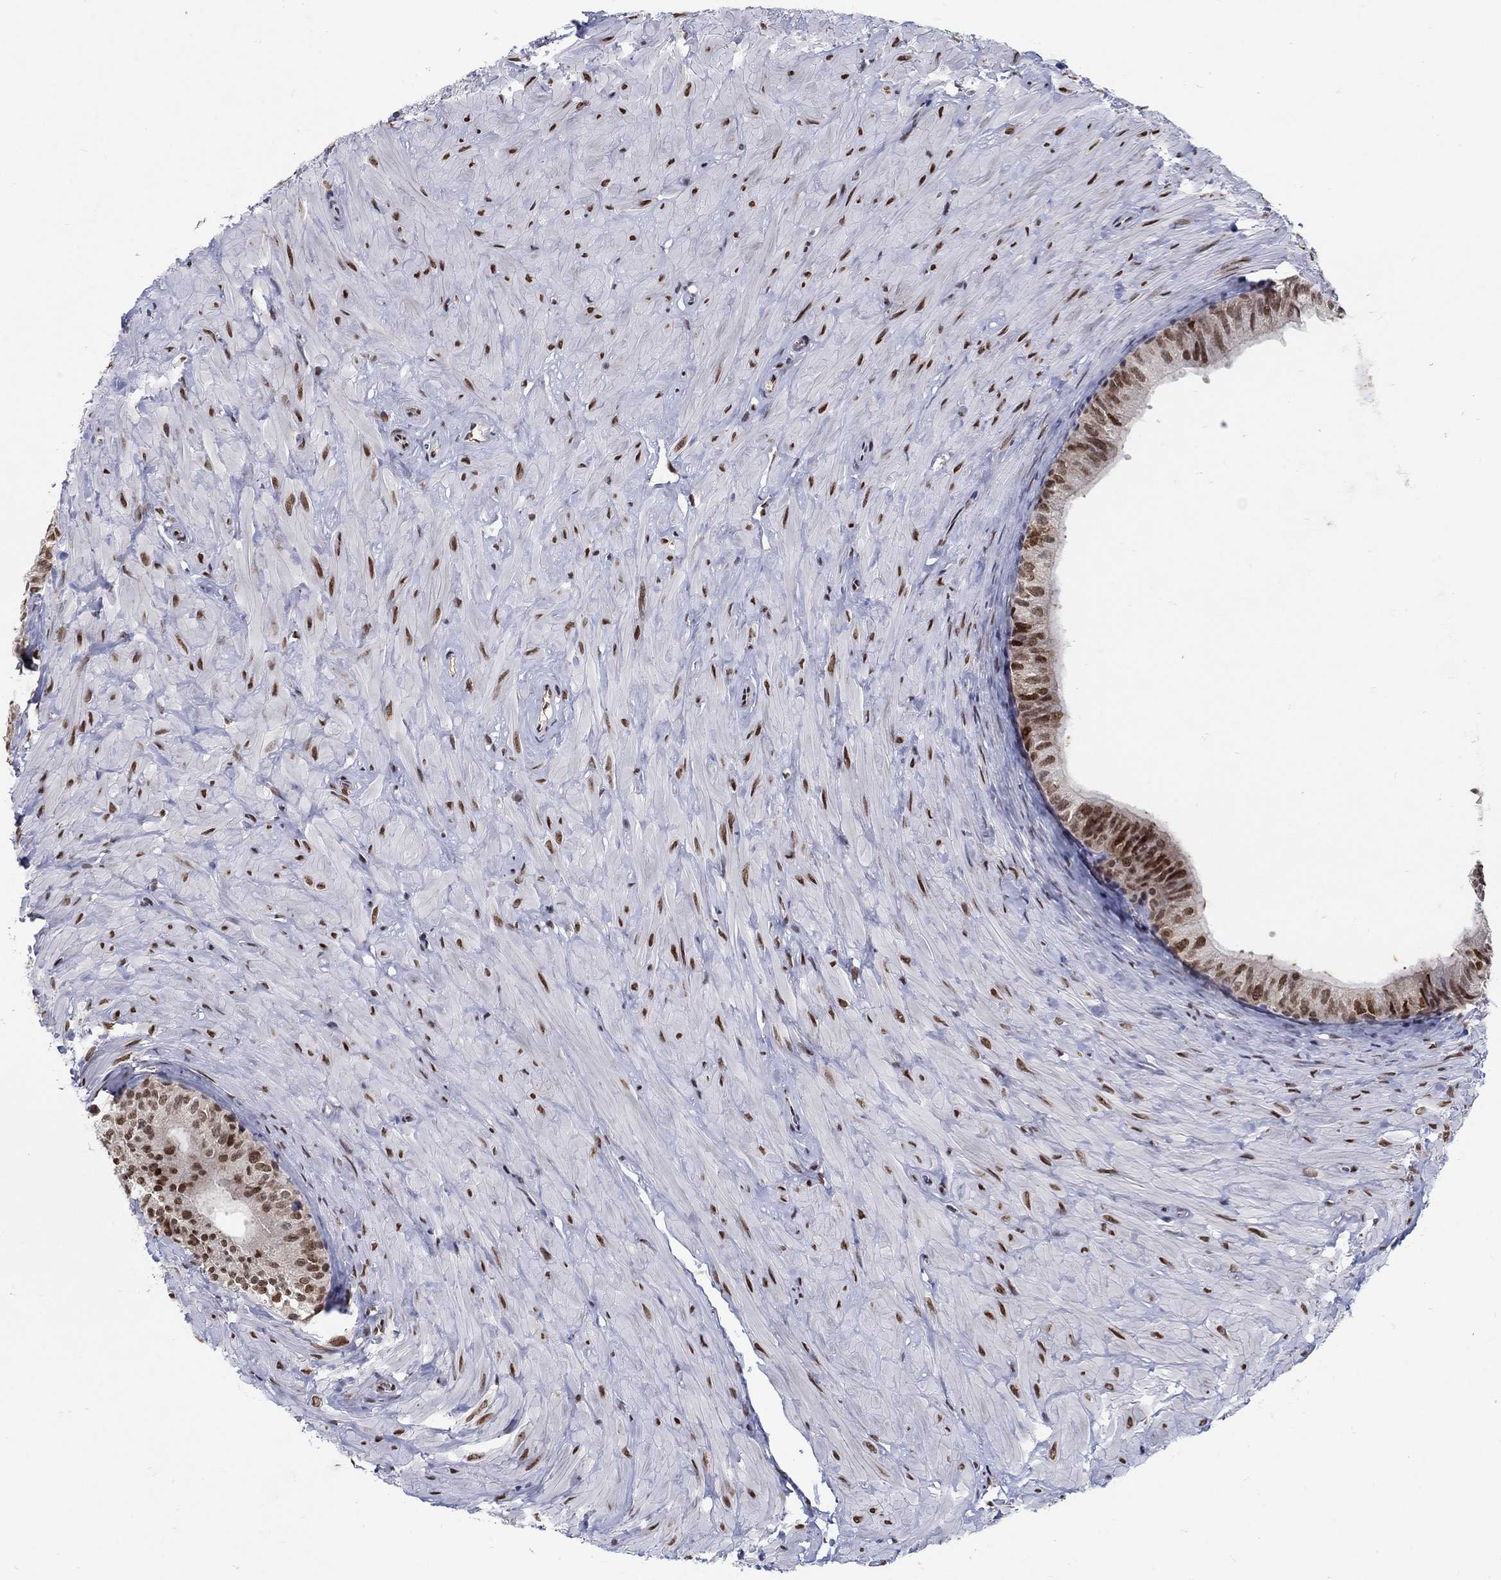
{"staining": {"intensity": "strong", "quantity": ">75%", "location": "nuclear"}, "tissue": "epididymis", "cell_type": "Glandular cells", "image_type": "normal", "snomed": [{"axis": "morphology", "description": "Normal tissue, NOS"}, {"axis": "topography", "description": "Epididymis"}, {"axis": "topography", "description": "Vas deferens"}], "caption": "Protein expression analysis of normal human epididymis reveals strong nuclear expression in about >75% of glandular cells. The staining was performed using DAB to visualize the protein expression in brown, while the nuclei were stained in blue with hematoxylin (Magnification: 20x).", "gene": "CENPE", "patient": {"sex": "male", "age": 23}}